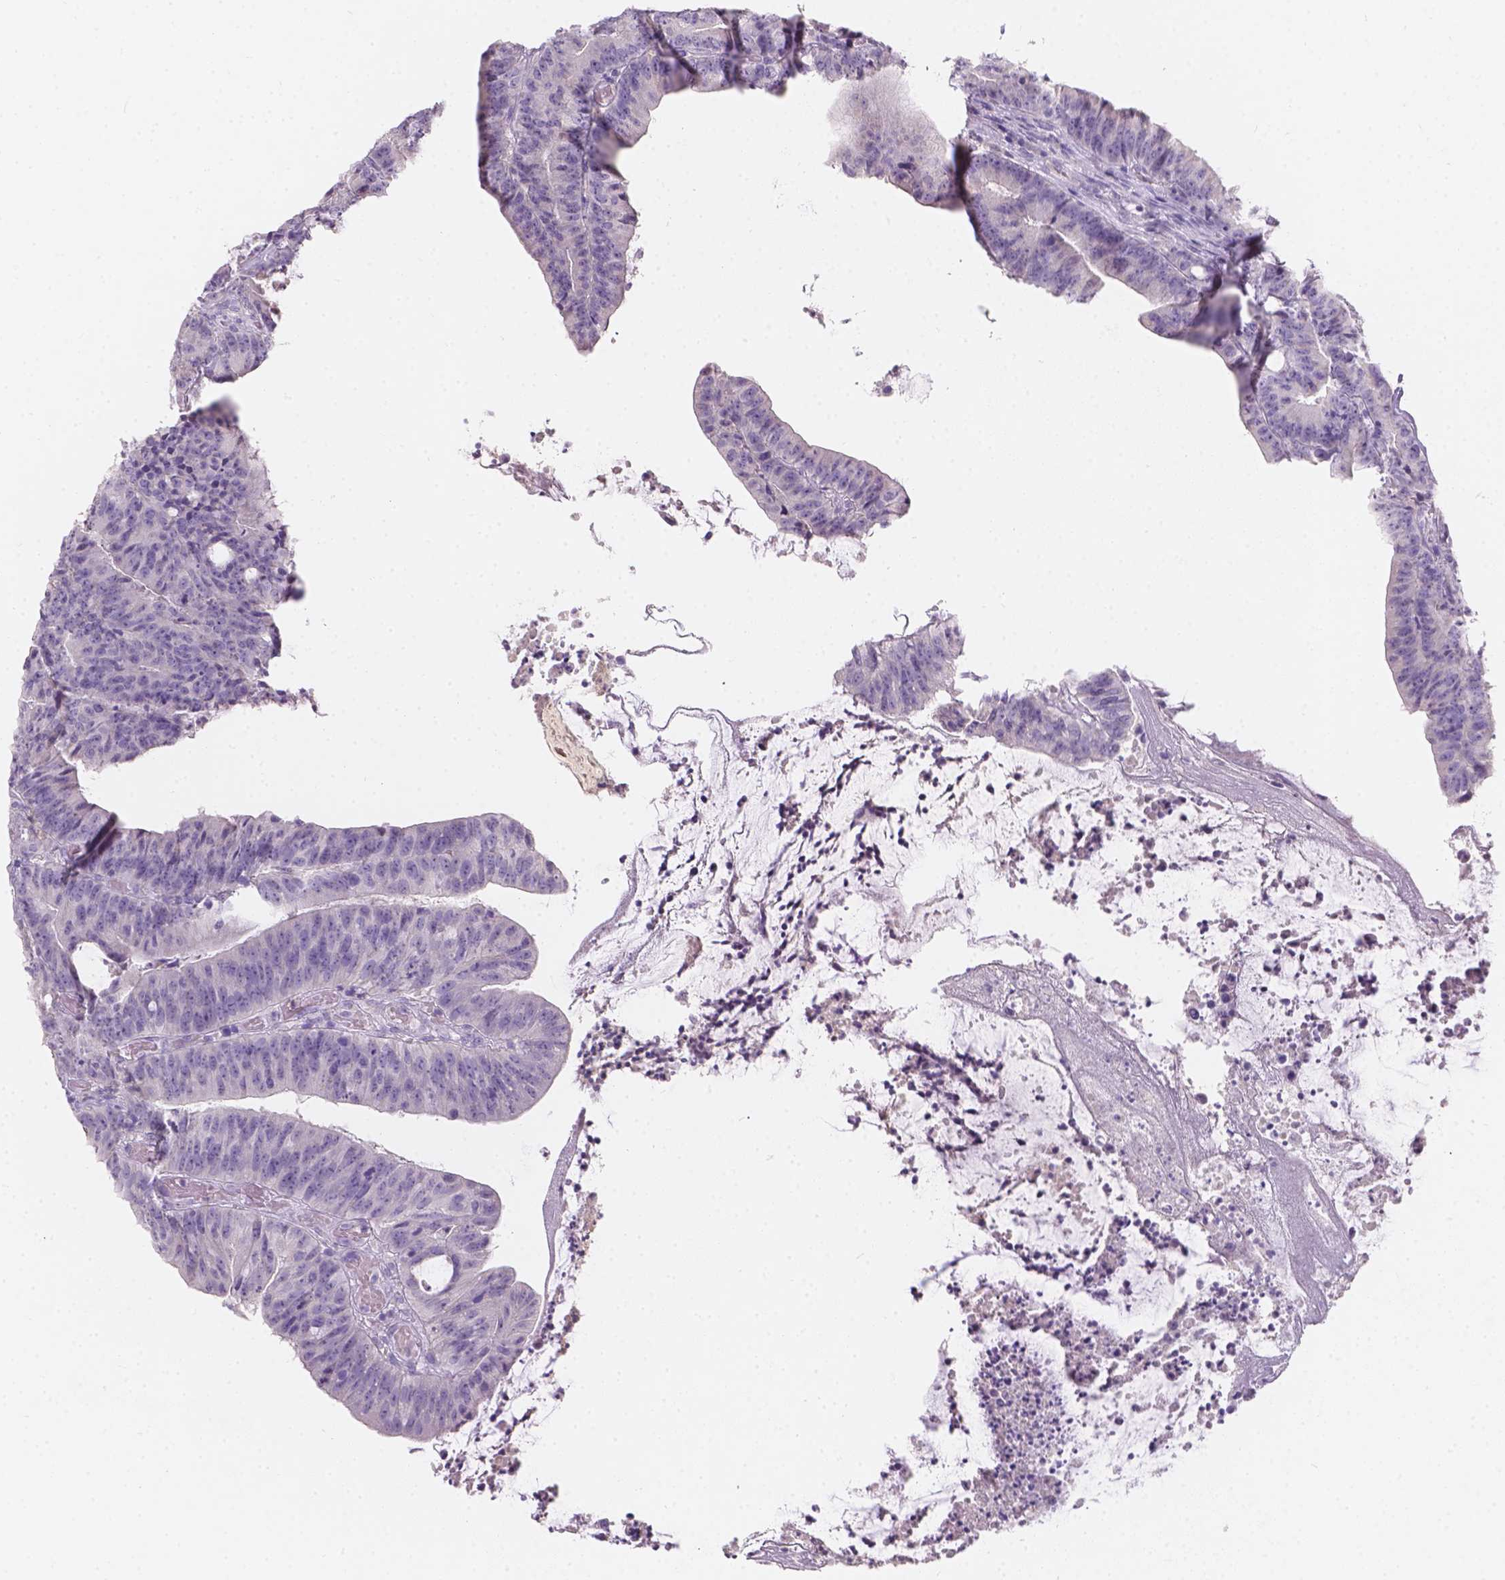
{"staining": {"intensity": "negative", "quantity": "none", "location": "none"}, "tissue": "colorectal cancer", "cell_type": "Tumor cells", "image_type": "cancer", "snomed": [{"axis": "morphology", "description": "Adenocarcinoma, NOS"}, {"axis": "topography", "description": "Colon"}], "caption": "DAB immunohistochemical staining of colorectal cancer displays no significant positivity in tumor cells.", "gene": "DCAF4L1", "patient": {"sex": "female", "age": 78}}